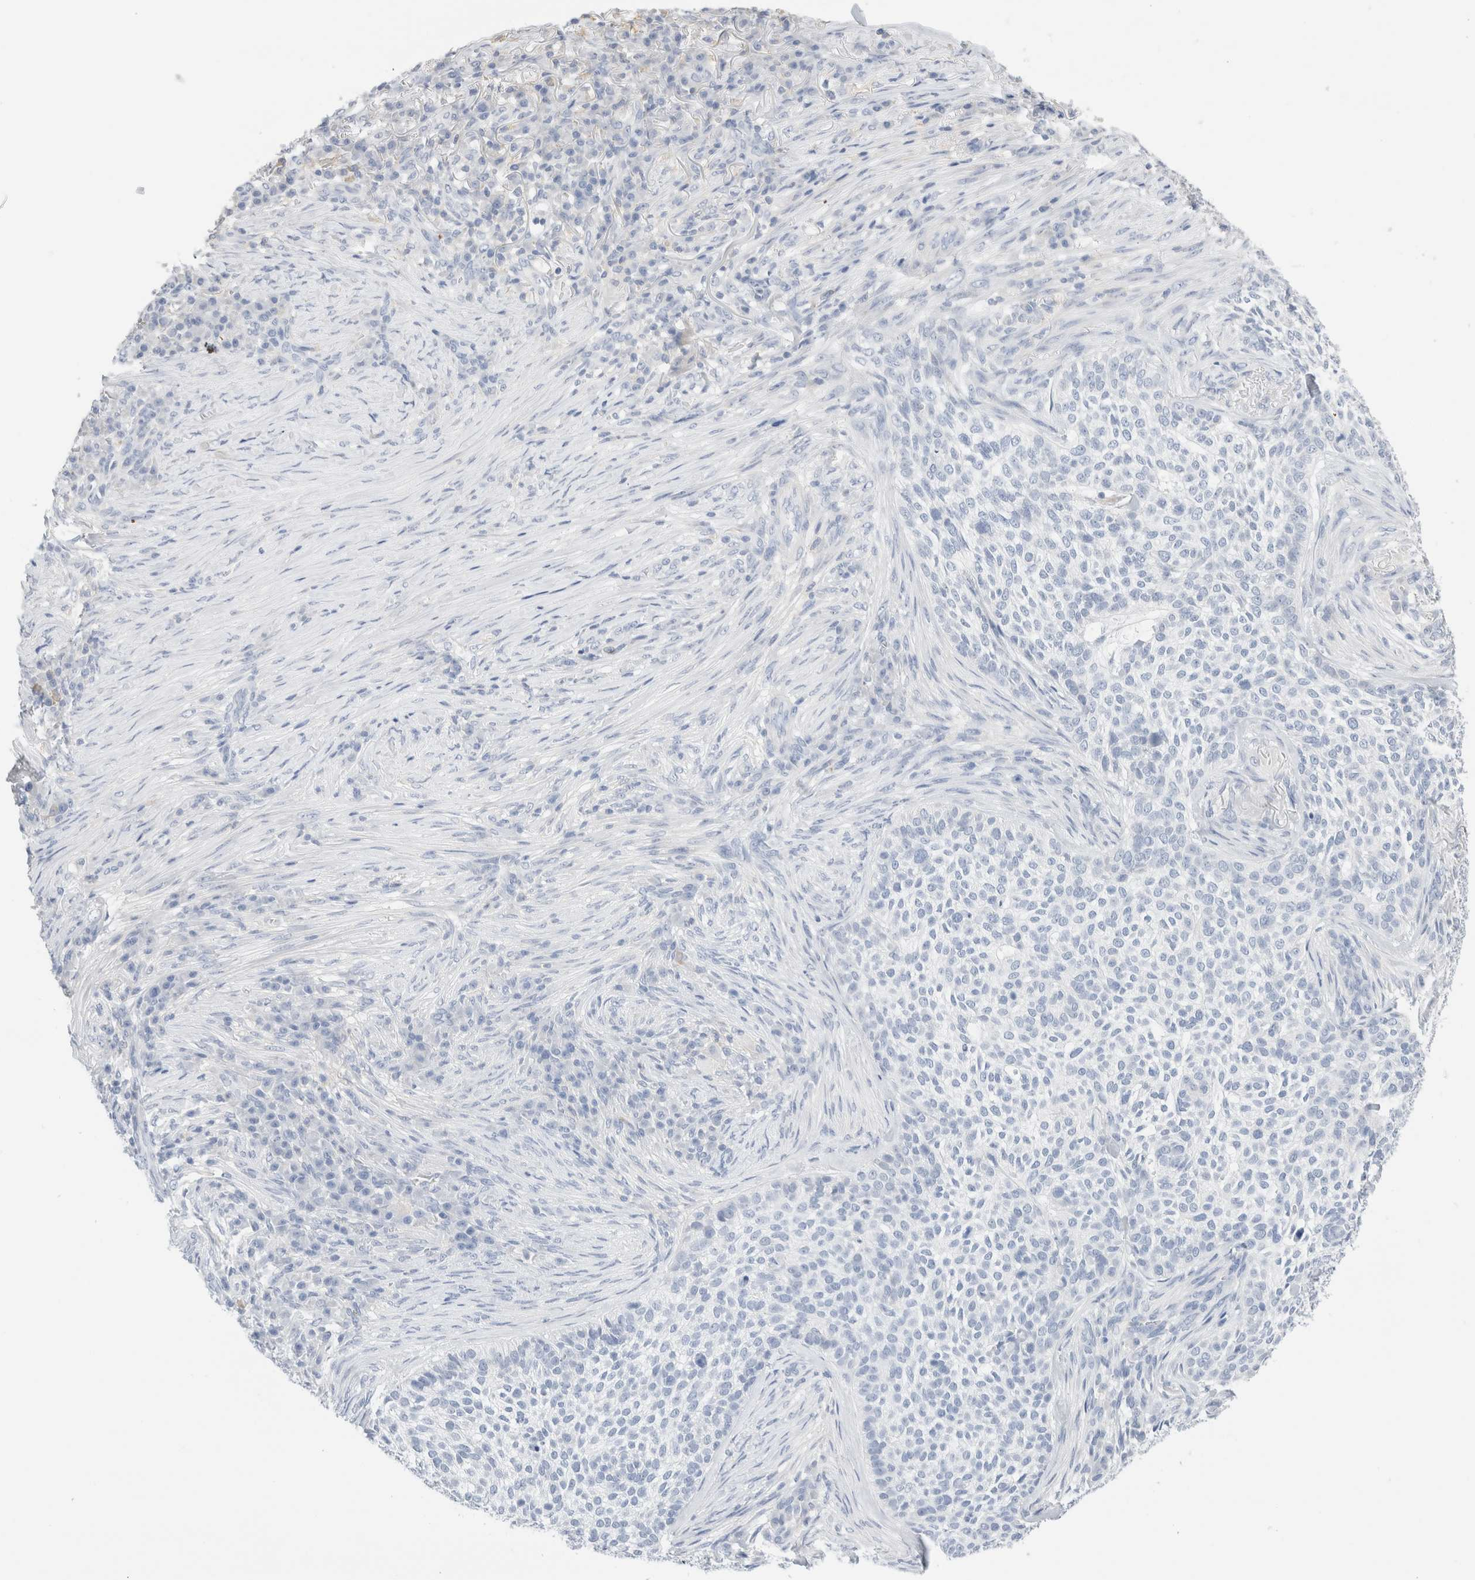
{"staining": {"intensity": "negative", "quantity": "none", "location": "none"}, "tissue": "skin cancer", "cell_type": "Tumor cells", "image_type": "cancer", "snomed": [{"axis": "morphology", "description": "Basal cell carcinoma"}, {"axis": "topography", "description": "Skin"}], "caption": "This is an IHC histopathology image of basal cell carcinoma (skin). There is no positivity in tumor cells.", "gene": "ADAM30", "patient": {"sex": "female", "age": 64}}